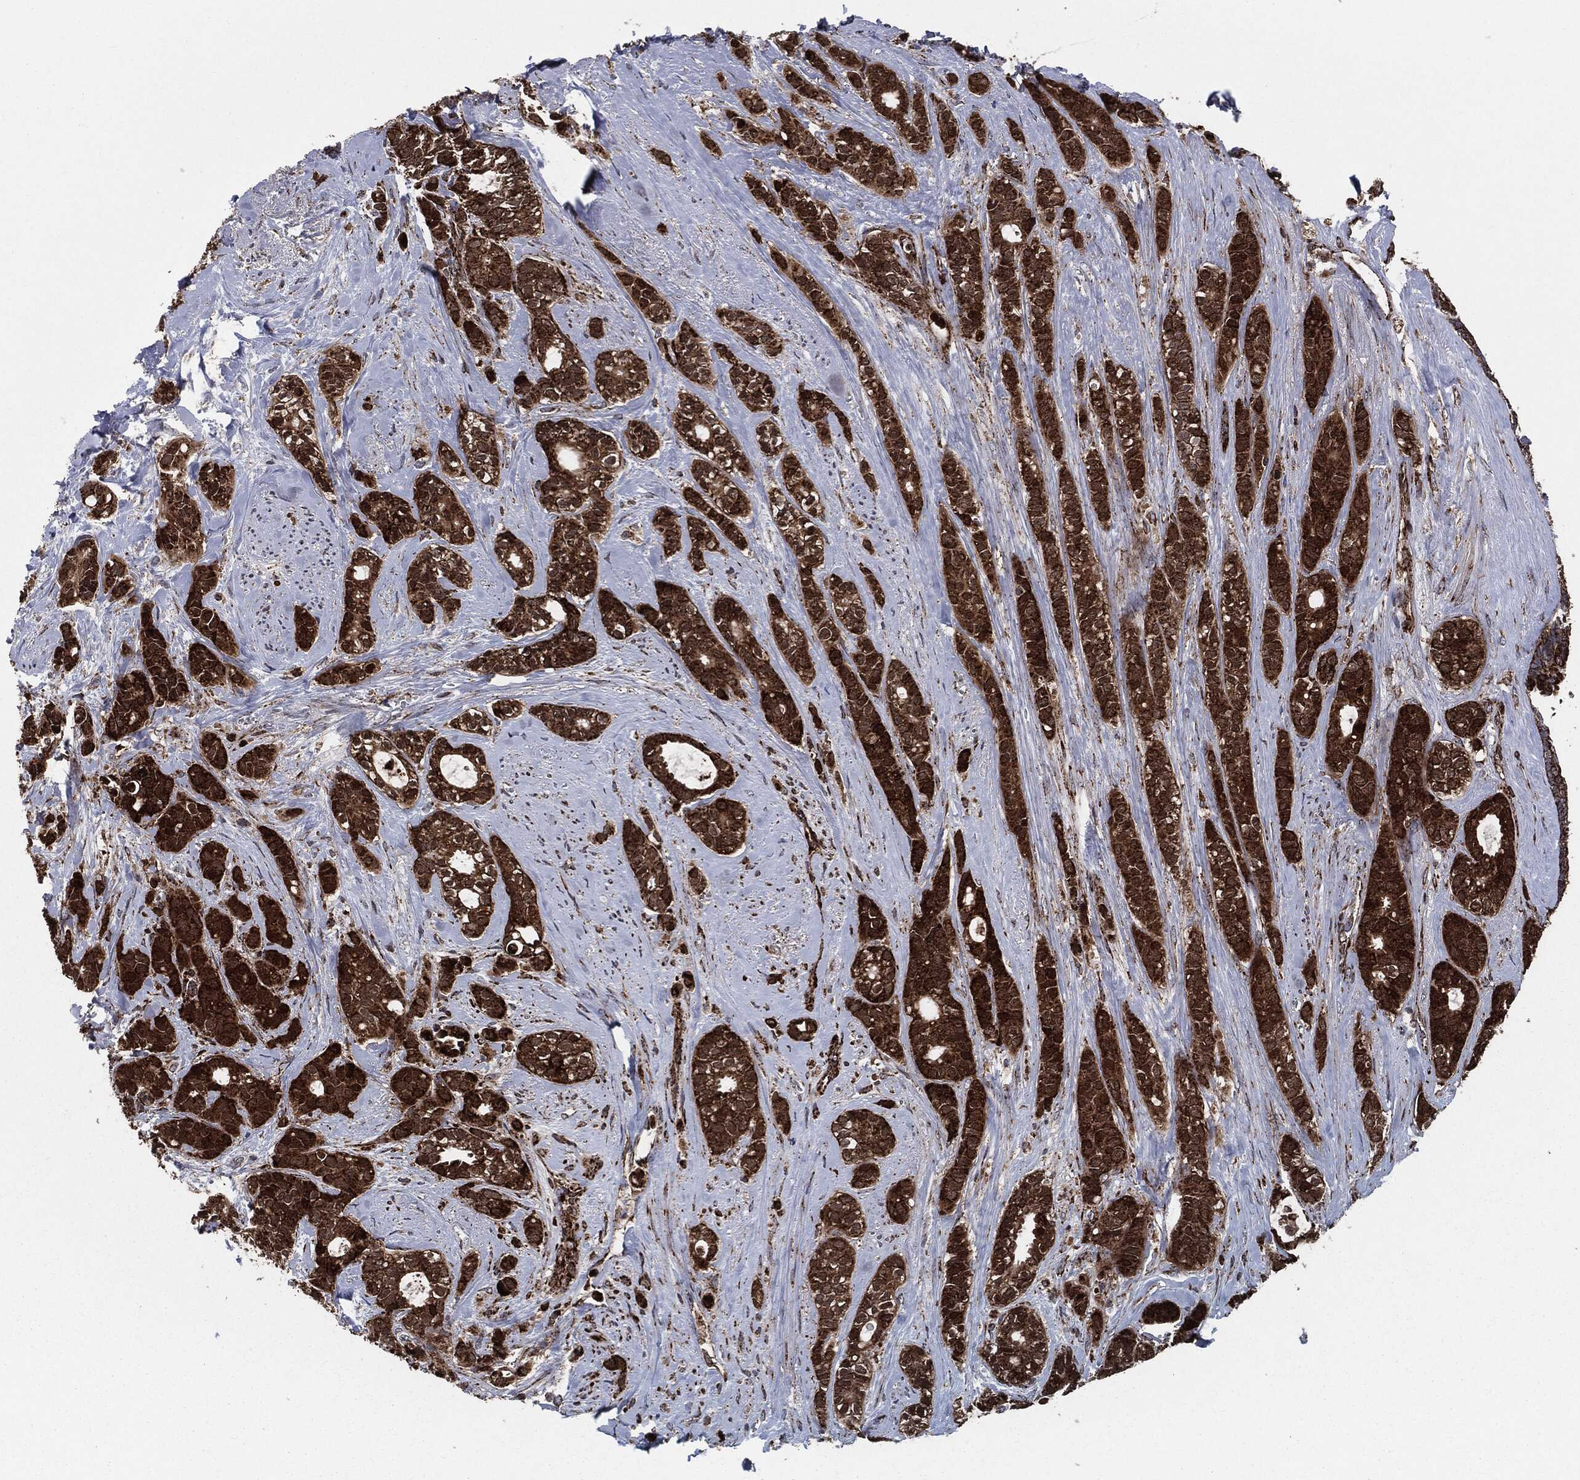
{"staining": {"intensity": "strong", "quantity": ">75%", "location": "cytoplasmic/membranous"}, "tissue": "breast cancer", "cell_type": "Tumor cells", "image_type": "cancer", "snomed": [{"axis": "morphology", "description": "Duct carcinoma"}, {"axis": "topography", "description": "Breast"}], "caption": "DAB (3,3'-diaminobenzidine) immunohistochemical staining of infiltrating ductal carcinoma (breast) displays strong cytoplasmic/membranous protein staining in about >75% of tumor cells.", "gene": "FH", "patient": {"sex": "female", "age": 71}}